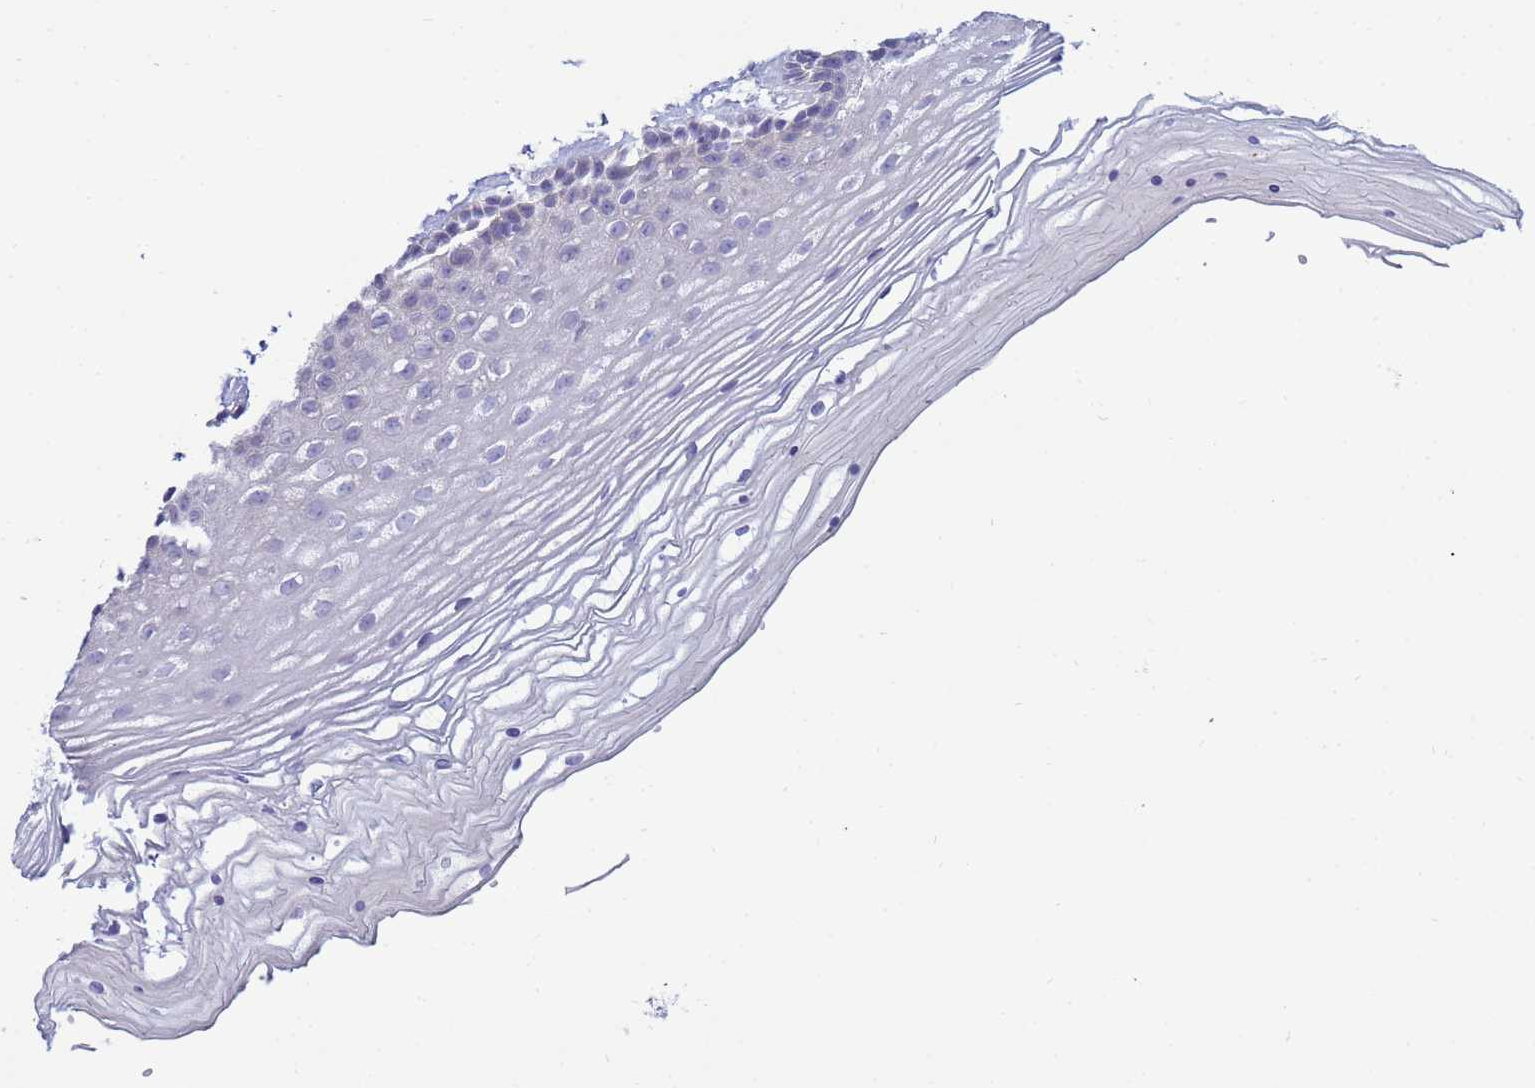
{"staining": {"intensity": "negative", "quantity": "none", "location": "none"}, "tissue": "vagina", "cell_type": "Squamous epithelial cells", "image_type": "normal", "snomed": [{"axis": "morphology", "description": "Normal tissue, NOS"}, {"axis": "topography", "description": "Vagina"}], "caption": "Immunohistochemical staining of benign human vagina reveals no significant positivity in squamous epithelial cells. (DAB immunohistochemistry visualized using brightfield microscopy, high magnification).", "gene": "TRPC6", "patient": {"sex": "female", "age": 46}}